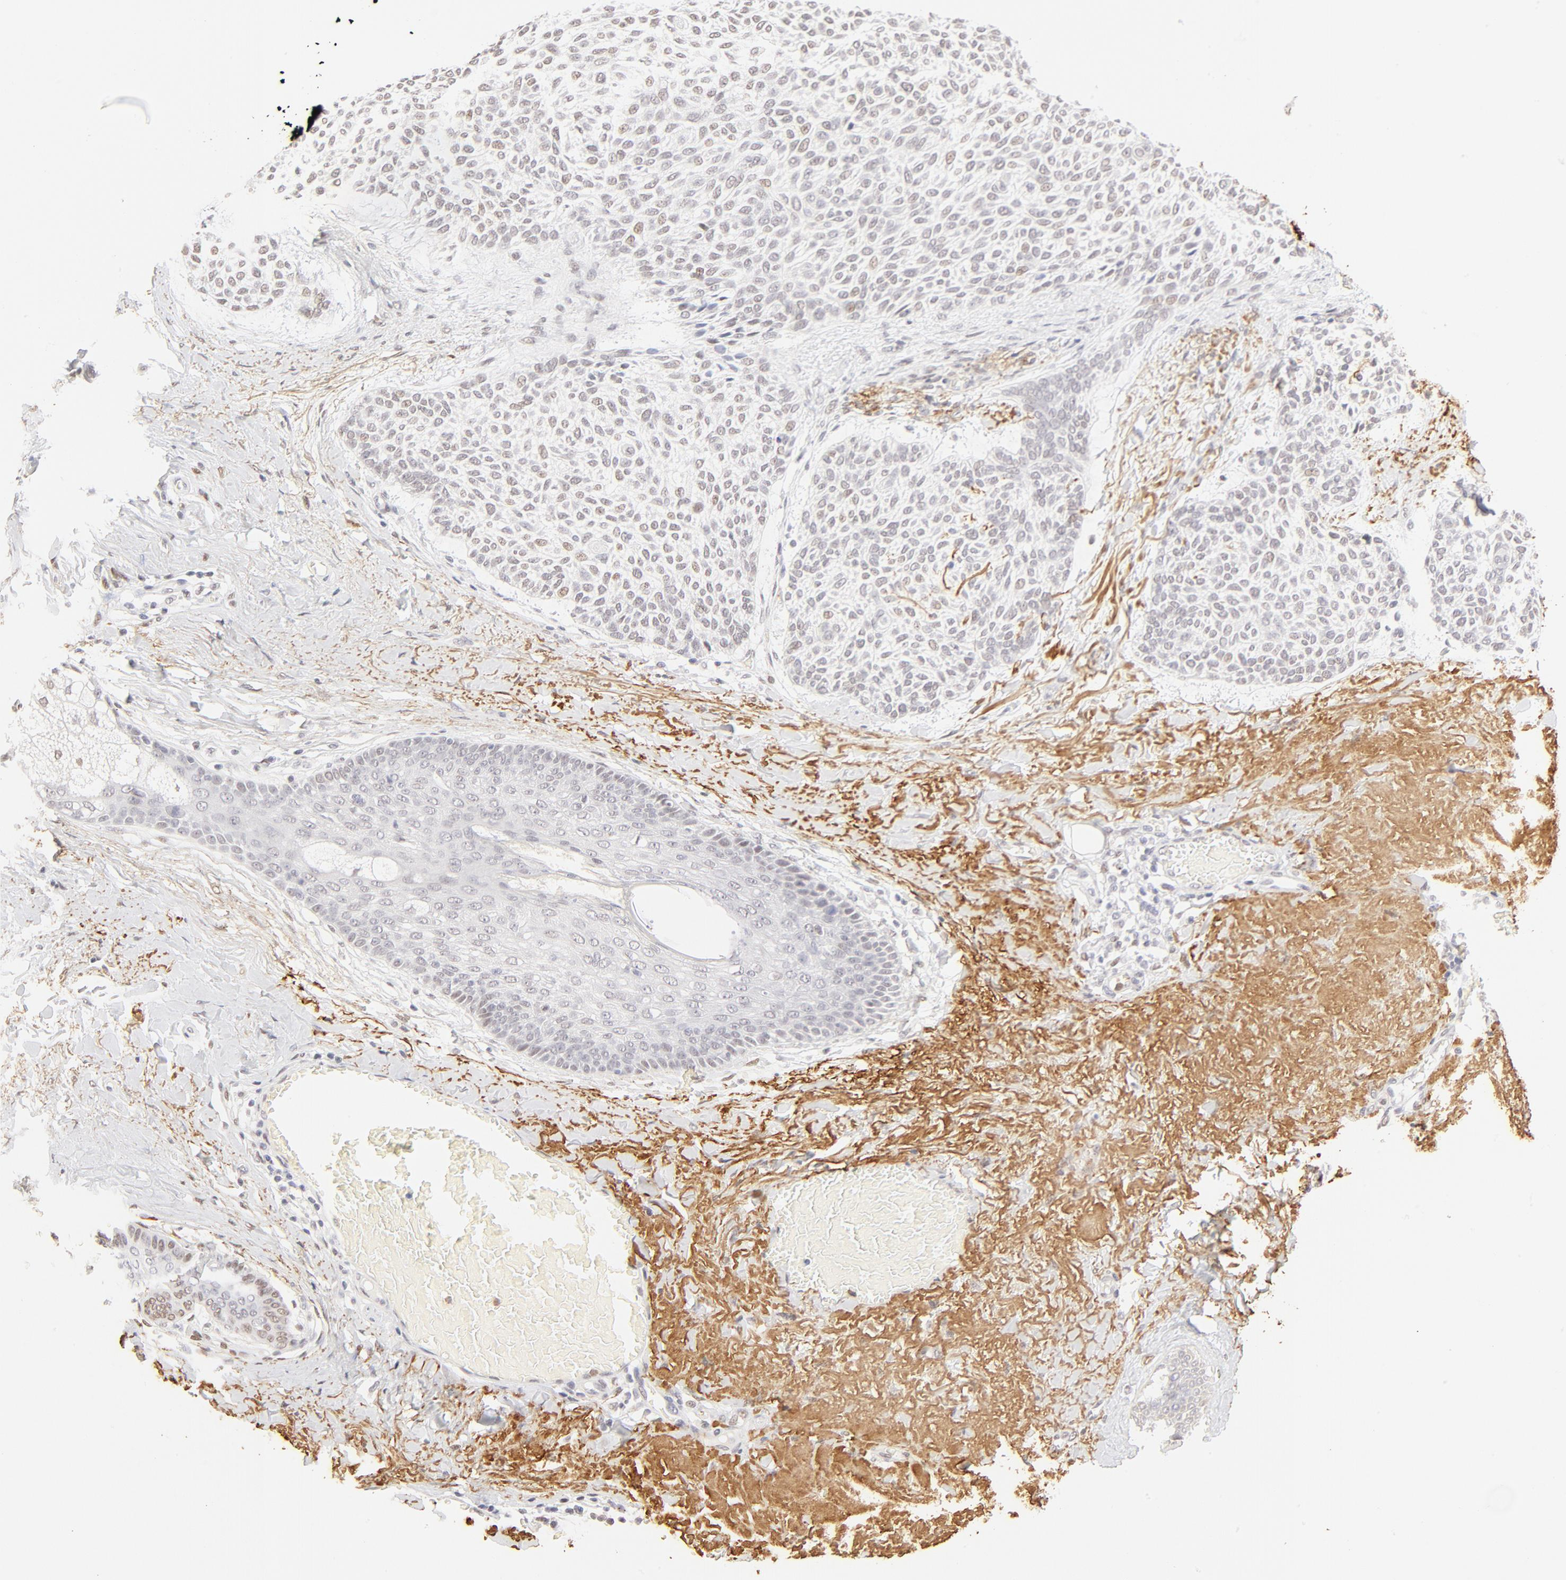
{"staining": {"intensity": "weak", "quantity": "<25%", "location": "nuclear"}, "tissue": "skin cancer", "cell_type": "Tumor cells", "image_type": "cancer", "snomed": [{"axis": "morphology", "description": "Normal tissue, NOS"}, {"axis": "morphology", "description": "Basal cell carcinoma"}, {"axis": "topography", "description": "Skin"}], "caption": "Immunohistochemical staining of human skin cancer (basal cell carcinoma) displays no significant expression in tumor cells. (Brightfield microscopy of DAB immunohistochemistry at high magnification).", "gene": "PBX1", "patient": {"sex": "female", "age": 70}}